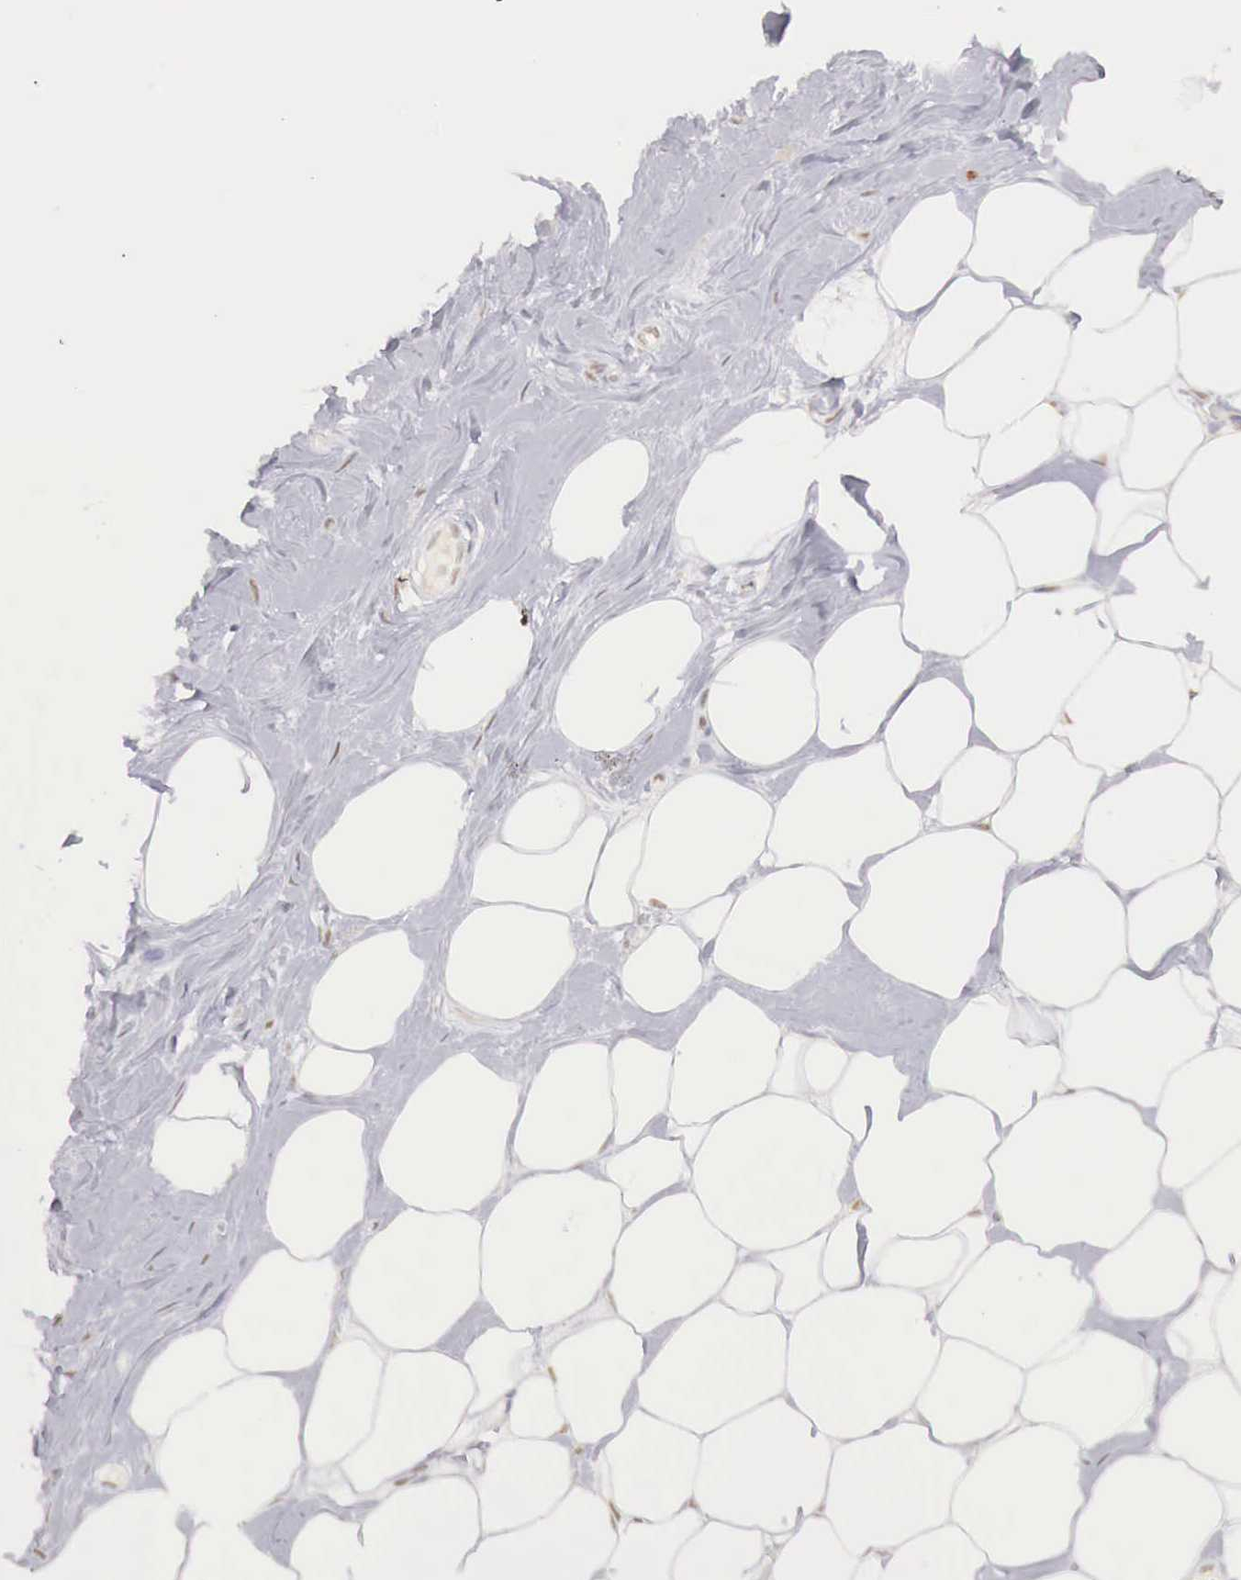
{"staining": {"intensity": "weak", "quantity": ">75%", "location": "nuclear"}, "tissue": "adipose tissue", "cell_type": "Adipocytes", "image_type": "normal", "snomed": [{"axis": "morphology", "description": "Normal tissue, NOS"}, {"axis": "topography", "description": "Breast"}], "caption": "A low amount of weak nuclear staining is identified in about >75% of adipocytes in unremarkable adipose tissue.", "gene": "UBA1", "patient": {"sex": "female", "age": 44}}